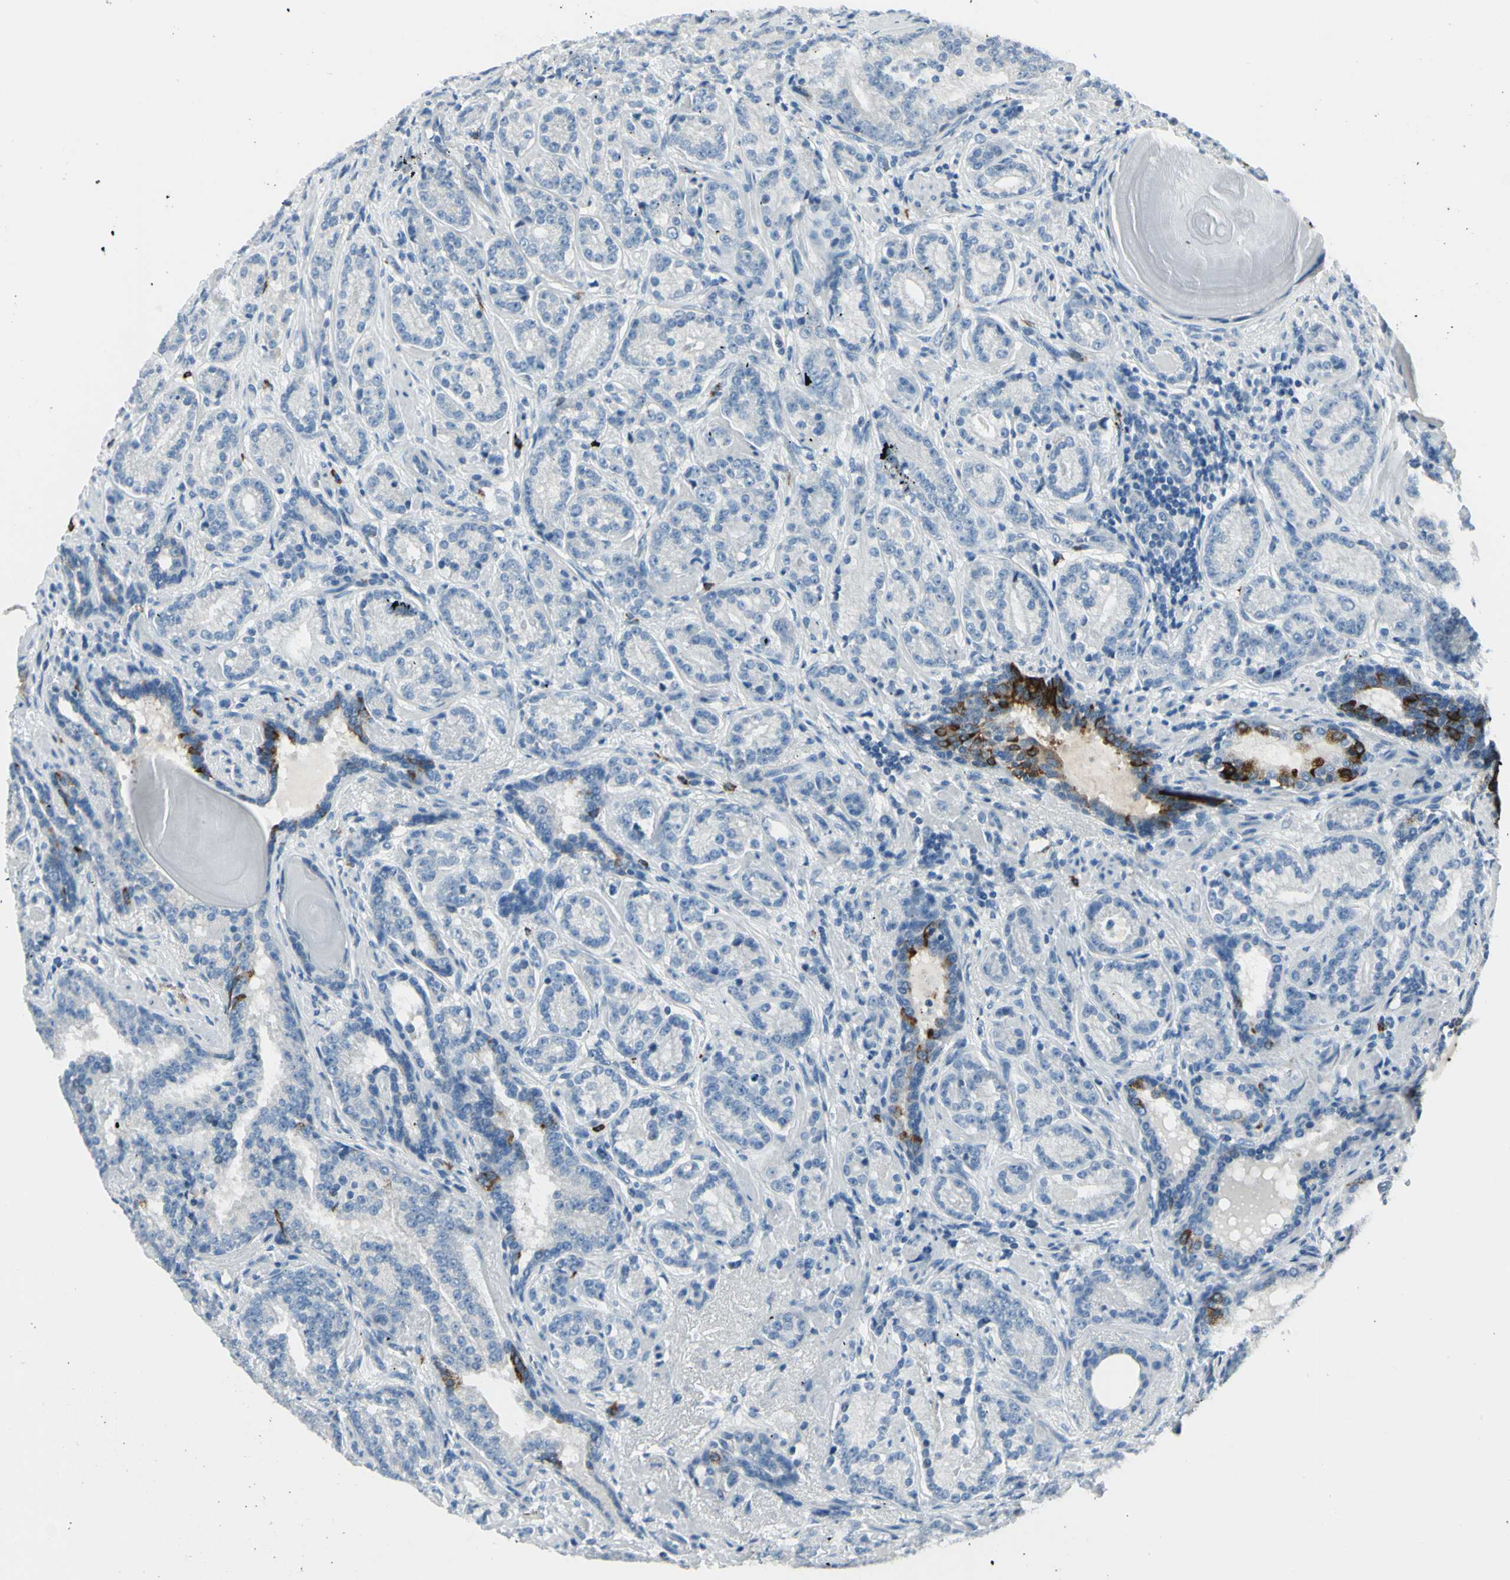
{"staining": {"intensity": "negative", "quantity": "none", "location": "none"}, "tissue": "prostate cancer", "cell_type": "Tumor cells", "image_type": "cancer", "snomed": [{"axis": "morphology", "description": "Adenocarcinoma, High grade"}, {"axis": "topography", "description": "Prostate"}], "caption": "A high-resolution image shows immunohistochemistry (IHC) staining of prostate cancer (adenocarcinoma (high-grade)), which reveals no significant staining in tumor cells. (DAB immunohistochemistry (IHC), high magnification).", "gene": "DLG4", "patient": {"sex": "male", "age": 61}}